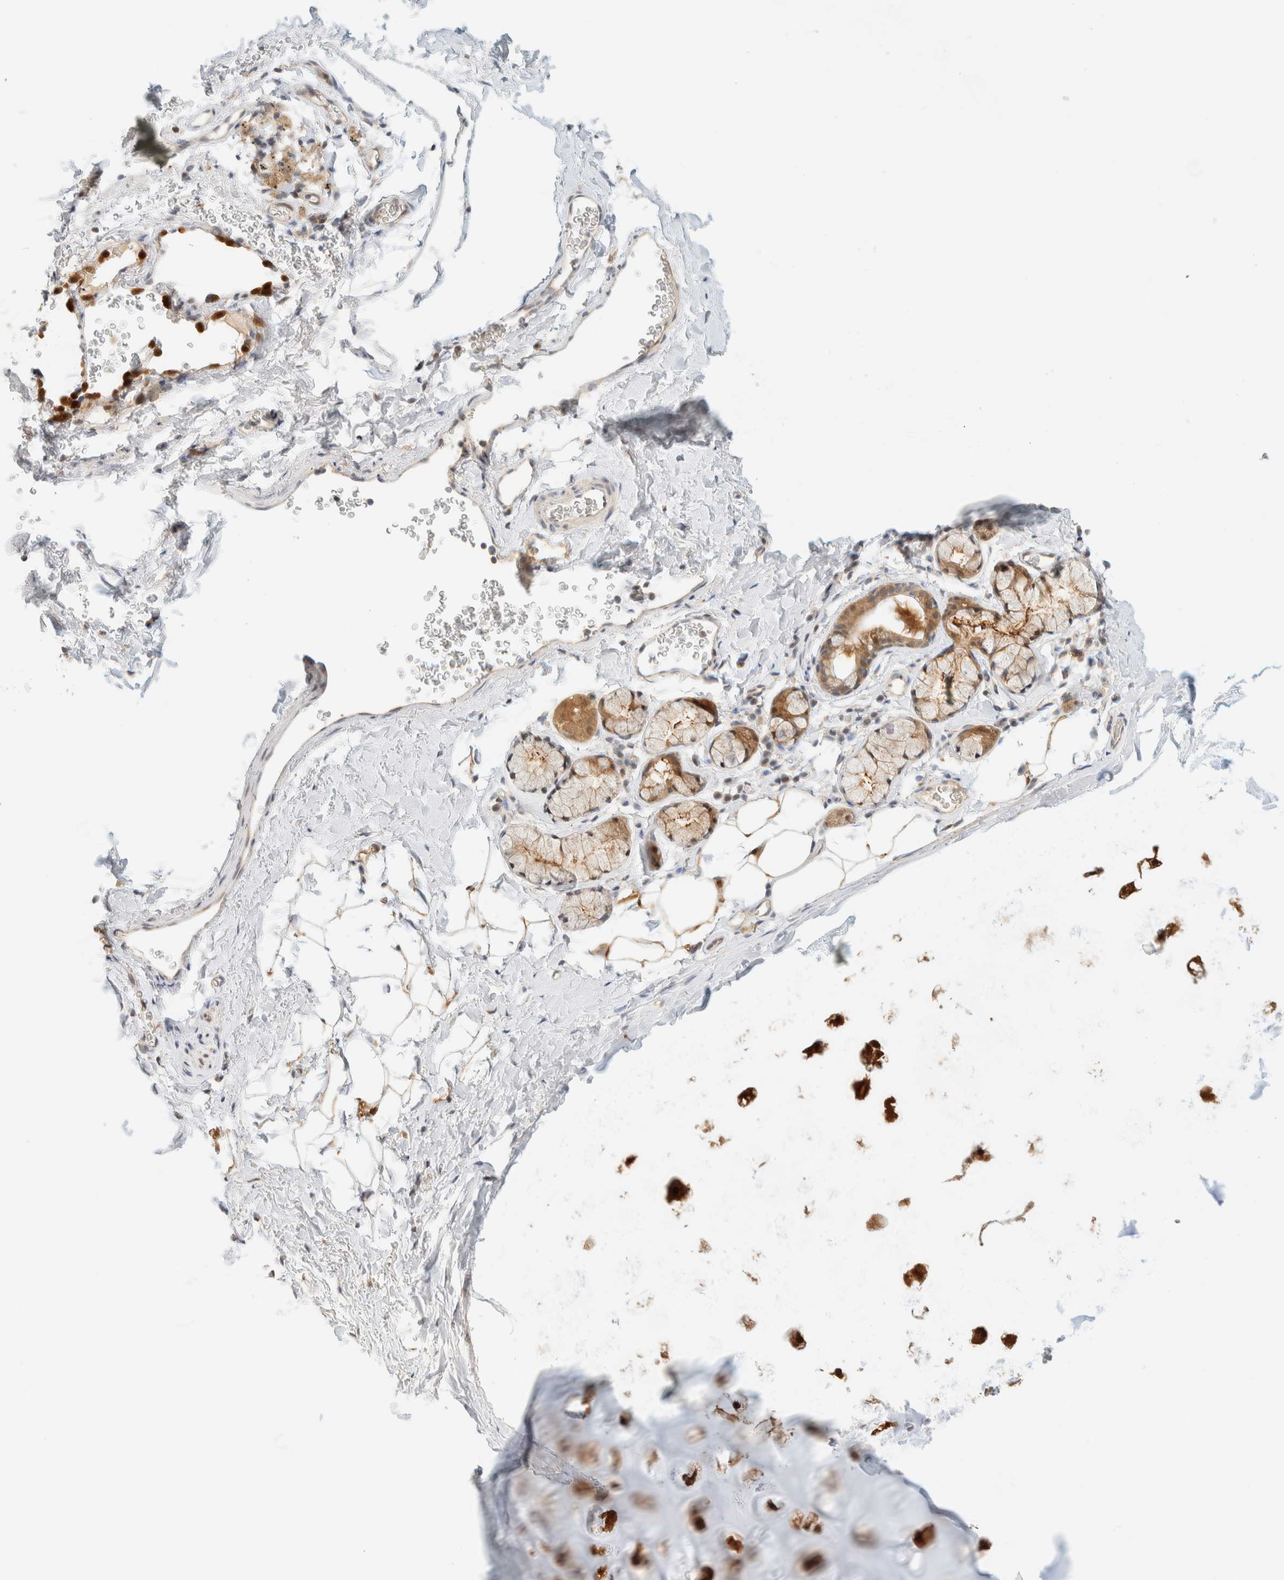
{"staining": {"intensity": "strong", "quantity": ">75%", "location": "cytoplasmic/membranous"}, "tissue": "bronchus", "cell_type": "Respiratory epithelial cells", "image_type": "normal", "snomed": [{"axis": "morphology", "description": "Normal tissue, NOS"}, {"axis": "topography", "description": "Cartilage tissue"}, {"axis": "topography", "description": "Bronchus"}], "caption": "This micrograph shows unremarkable bronchus stained with immunohistochemistry to label a protein in brown. The cytoplasmic/membranous of respiratory epithelial cells show strong positivity for the protein. Nuclei are counter-stained blue.", "gene": "PCYT2", "patient": {"sex": "female", "age": 53}}